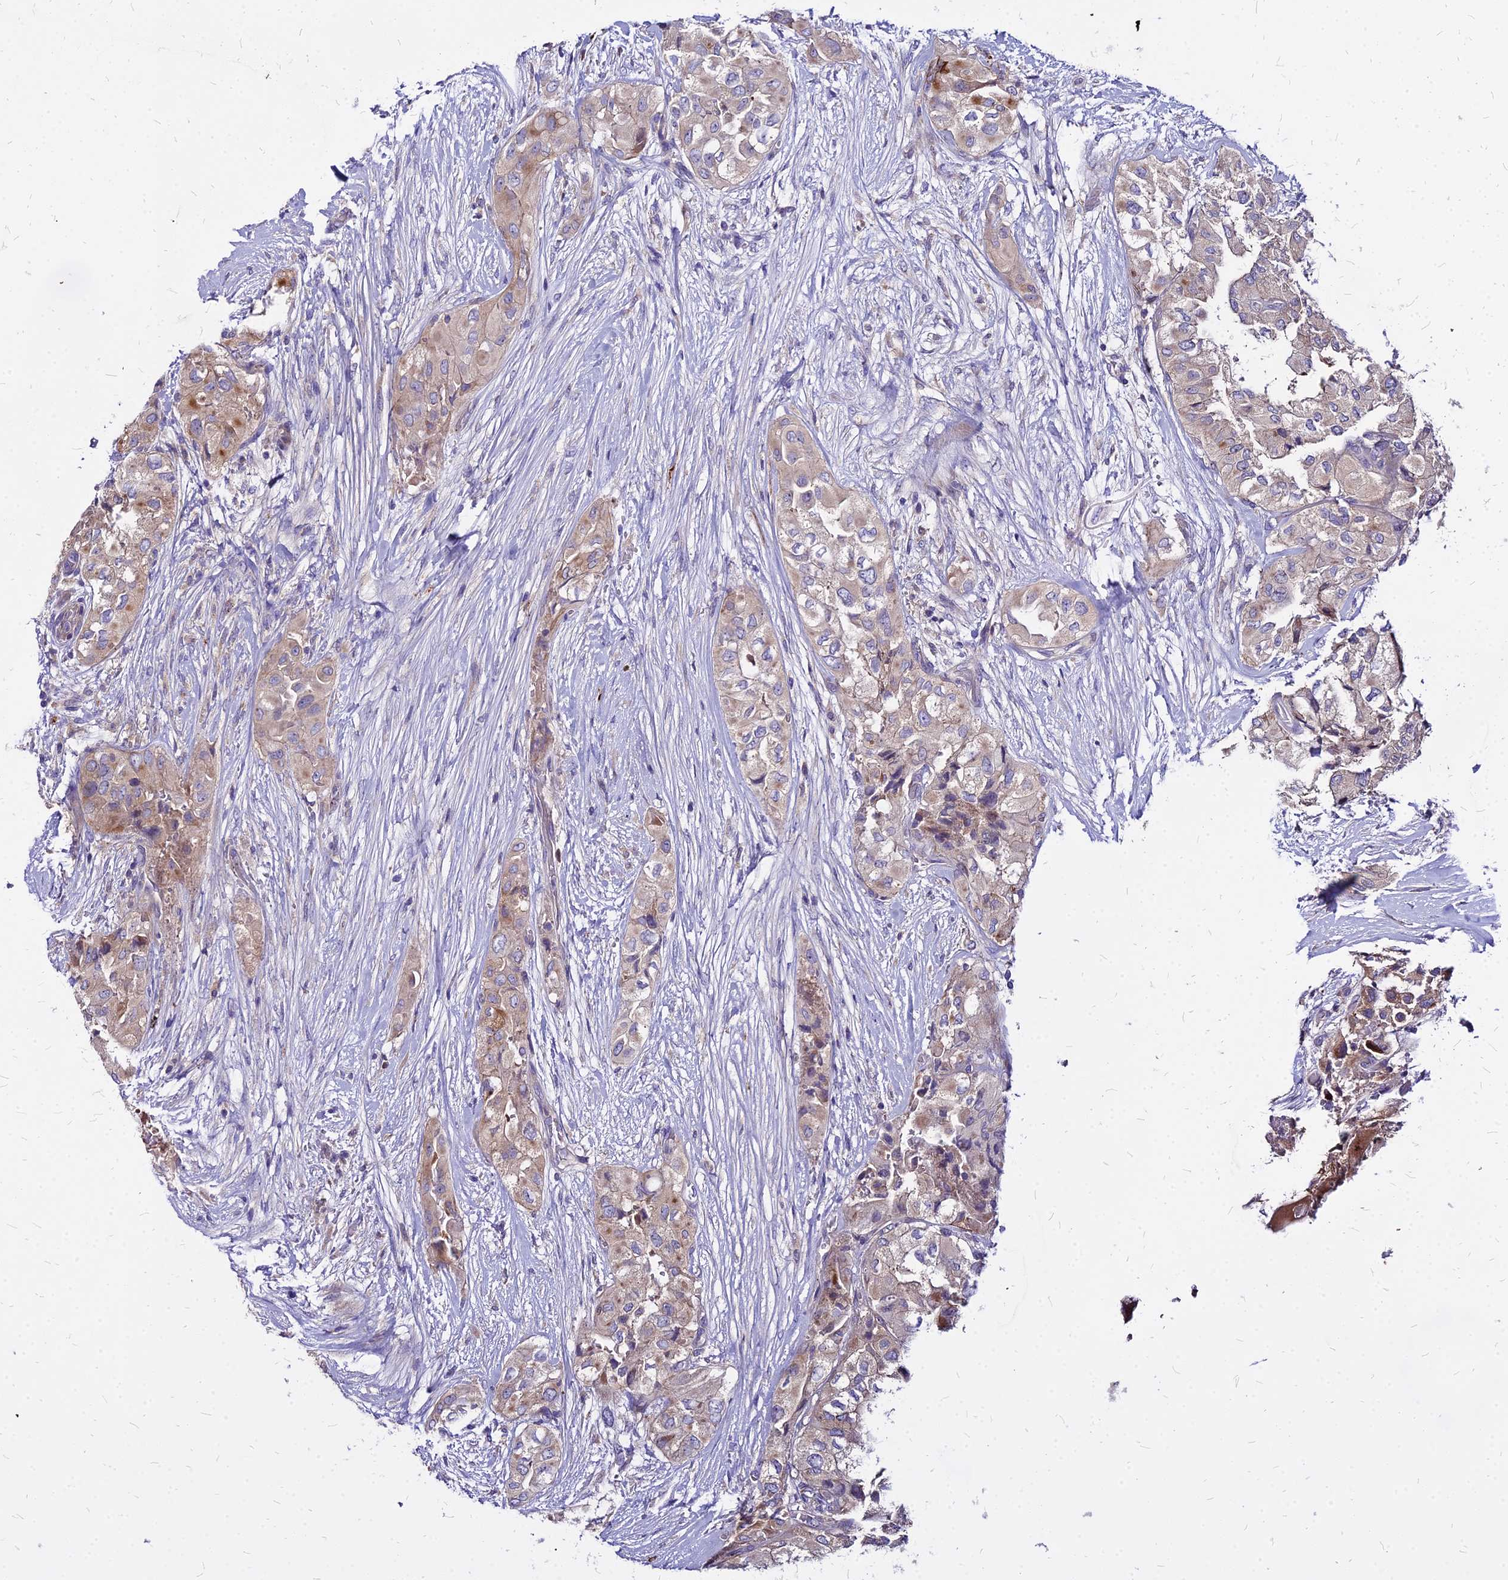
{"staining": {"intensity": "weak", "quantity": "<25%", "location": "cytoplasmic/membranous"}, "tissue": "thyroid cancer", "cell_type": "Tumor cells", "image_type": "cancer", "snomed": [{"axis": "morphology", "description": "Papillary adenocarcinoma, NOS"}, {"axis": "topography", "description": "Thyroid gland"}], "caption": "Immunohistochemistry histopathology image of thyroid cancer (papillary adenocarcinoma) stained for a protein (brown), which demonstrates no staining in tumor cells. (Stains: DAB immunohistochemistry (IHC) with hematoxylin counter stain, Microscopy: brightfield microscopy at high magnification).", "gene": "COMMD10", "patient": {"sex": "female", "age": 59}}